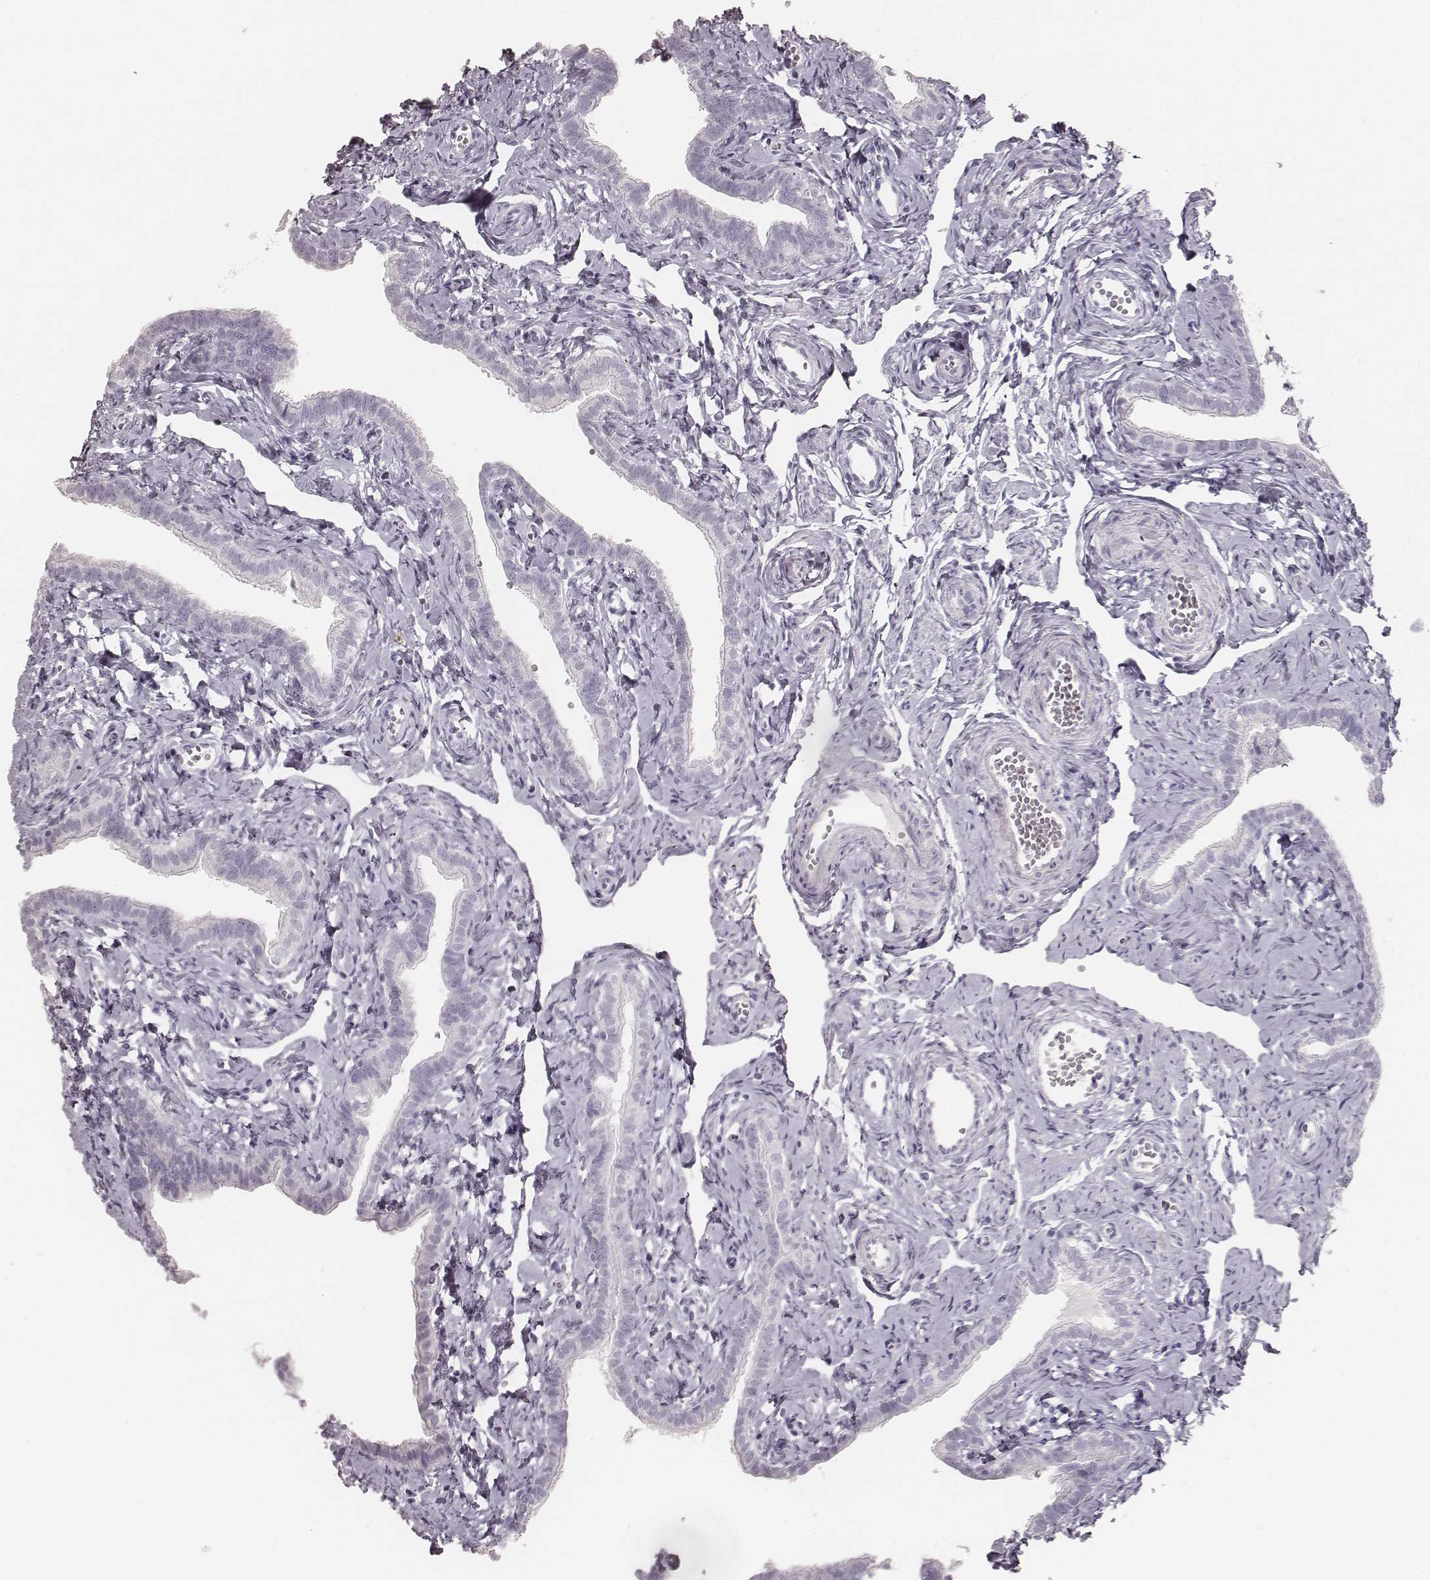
{"staining": {"intensity": "negative", "quantity": "none", "location": "none"}, "tissue": "fallopian tube", "cell_type": "Glandular cells", "image_type": "normal", "snomed": [{"axis": "morphology", "description": "Normal tissue, NOS"}, {"axis": "topography", "description": "Fallopian tube"}], "caption": "The histopathology image displays no significant expression in glandular cells of fallopian tube.", "gene": "KRT34", "patient": {"sex": "female", "age": 41}}